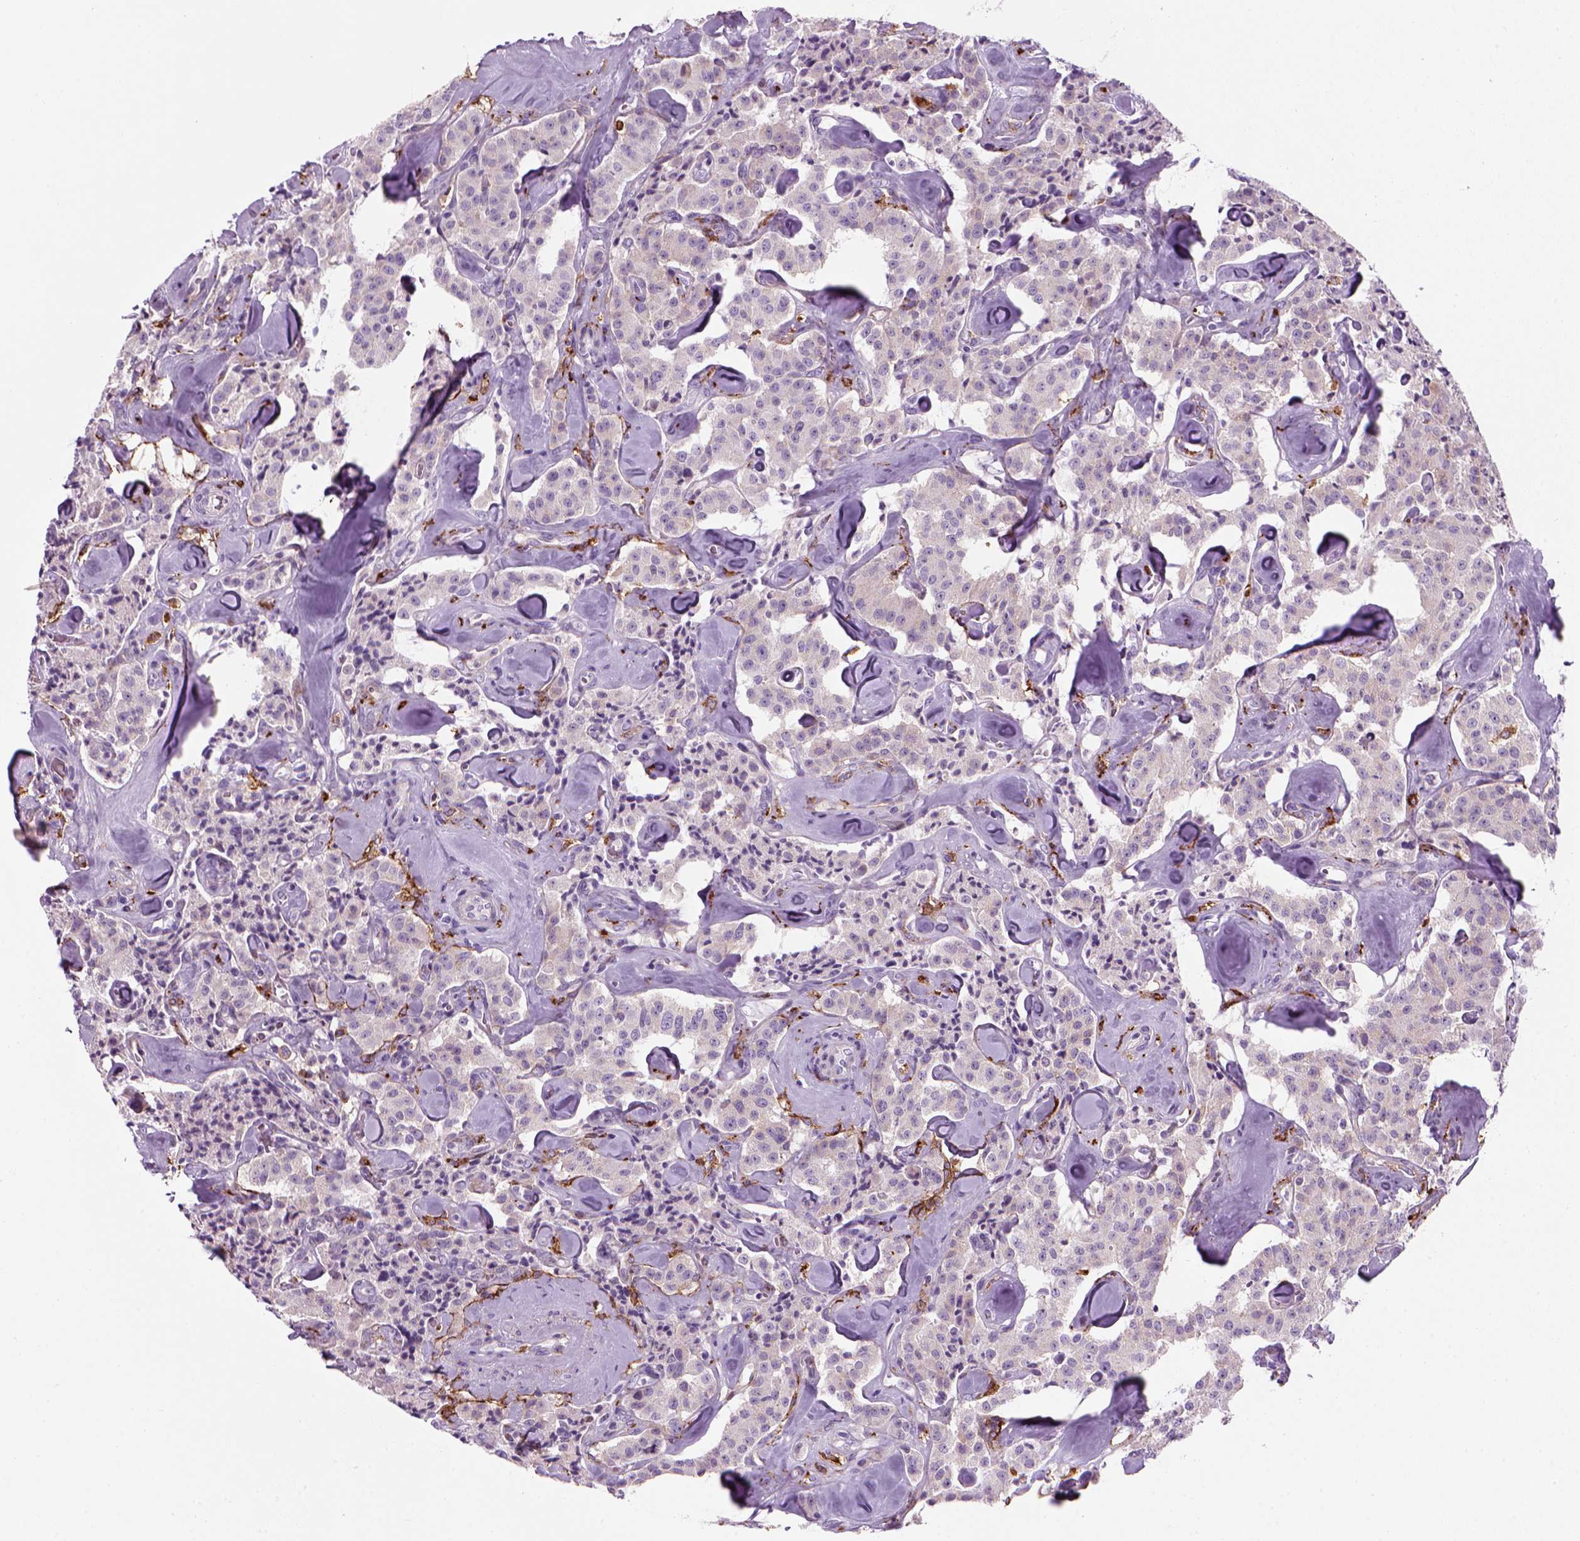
{"staining": {"intensity": "negative", "quantity": "none", "location": "none"}, "tissue": "carcinoid", "cell_type": "Tumor cells", "image_type": "cancer", "snomed": [{"axis": "morphology", "description": "Carcinoid, malignant, NOS"}, {"axis": "topography", "description": "Pancreas"}], "caption": "Immunohistochemistry photomicrograph of neoplastic tissue: human malignant carcinoid stained with DAB reveals no significant protein staining in tumor cells. (DAB (3,3'-diaminobenzidine) immunohistochemistry visualized using brightfield microscopy, high magnification).", "gene": "MARCKS", "patient": {"sex": "male", "age": 41}}